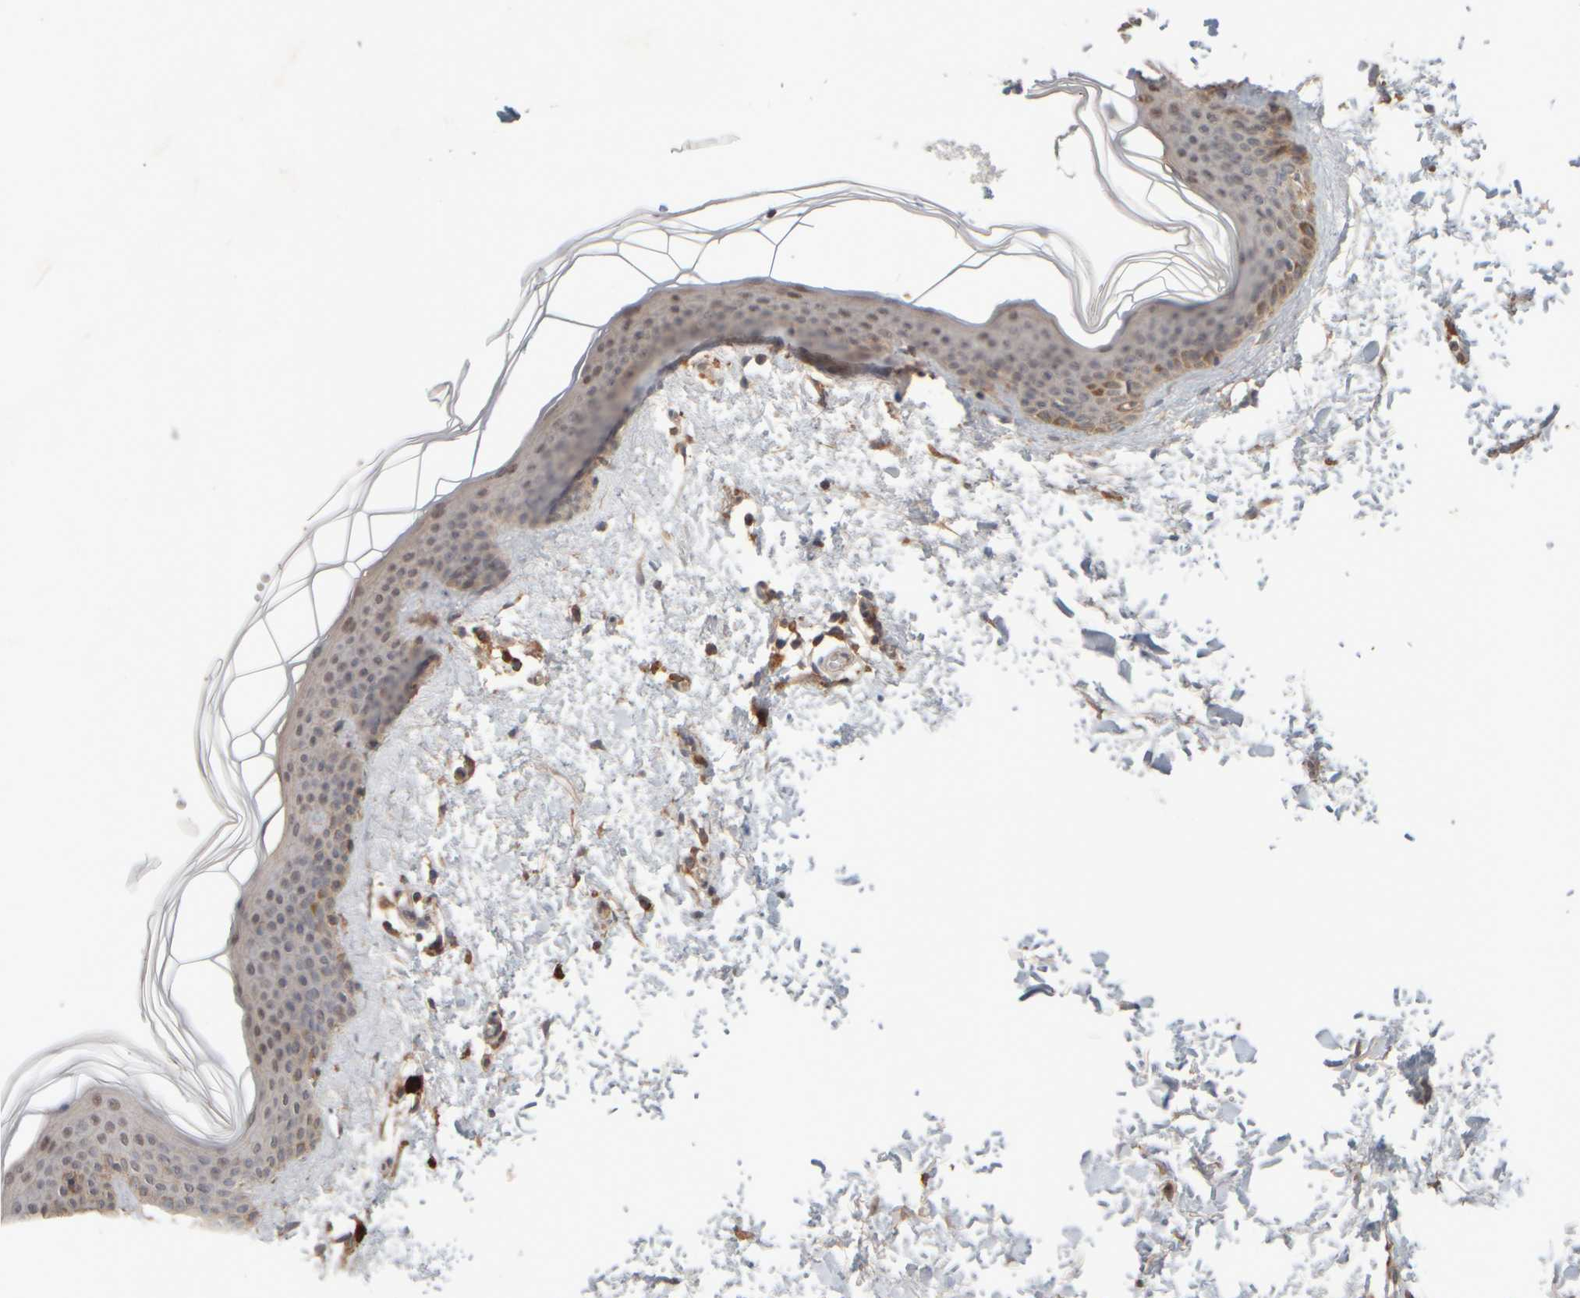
{"staining": {"intensity": "moderate", "quantity": ">75%", "location": "cytoplasmic/membranous"}, "tissue": "skin", "cell_type": "Fibroblasts", "image_type": "normal", "snomed": [{"axis": "morphology", "description": "Normal tissue, NOS"}, {"axis": "topography", "description": "Skin"}], "caption": "A histopathology image of human skin stained for a protein displays moderate cytoplasmic/membranous brown staining in fibroblasts. (Stains: DAB (3,3'-diaminobenzidine) in brown, nuclei in blue, Microscopy: brightfield microscopy at high magnification).", "gene": "EIF2B3", "patient": {"sex": "female", "age": 46}}